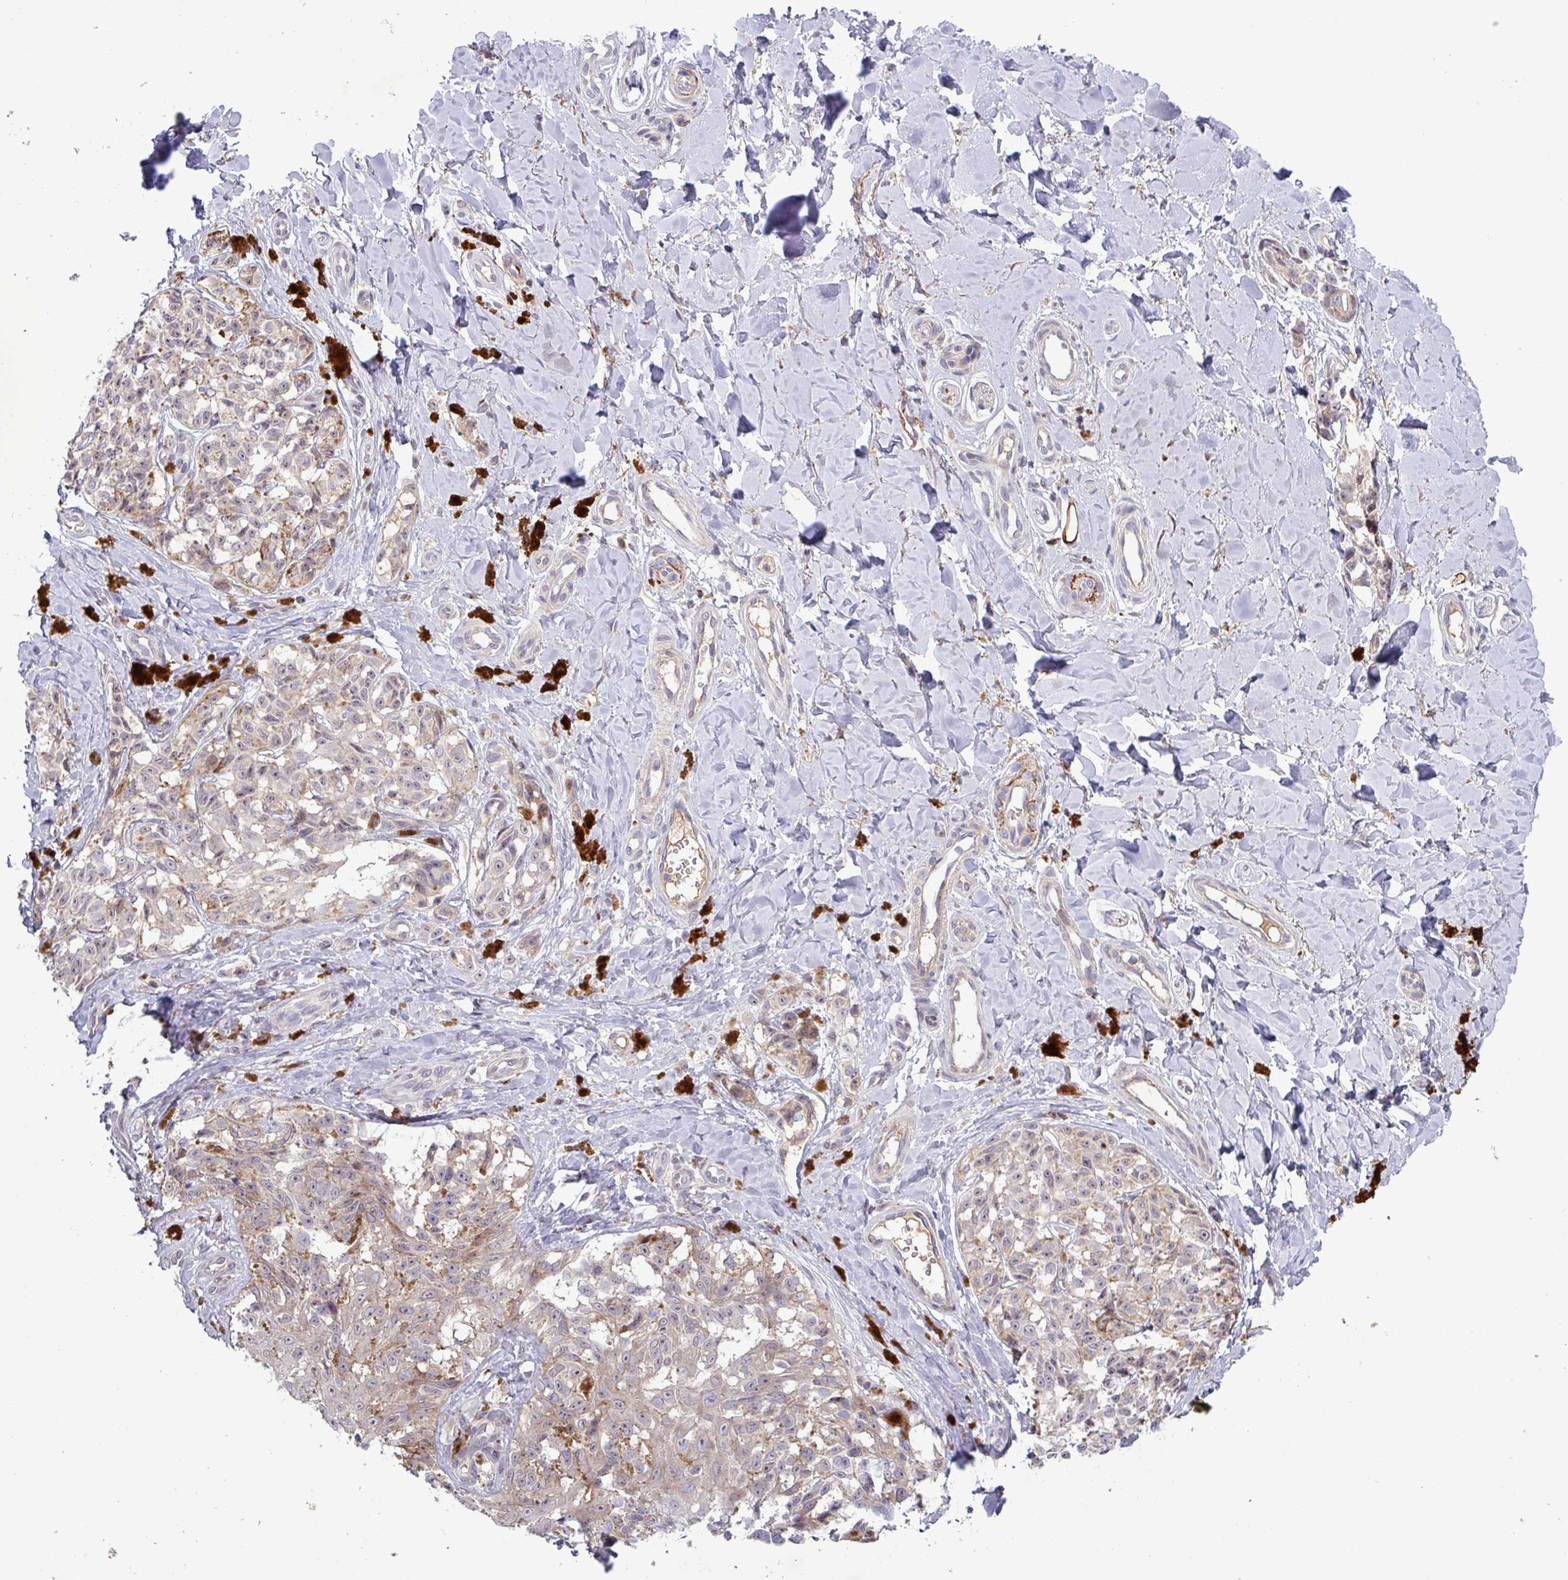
{"staining": {"intensity": "moderate", "quantity": "25%-75%", "location": "cytoplasmic/membranous"}, "tissue": "melanoma", "cell_type": "Tumor cells", "image_type": "cancer", "snomed": [{"axis": "morphology", "description": "Malignant melanoma, NOS"}, {"axis": "topography", "description": "Skin"}], "caption": "An immunohistochemistry (IHC) histopathology image of neoplastic tissue is shown. Protein staining in brown labels moderate cytoplasmic/membranous positivity in malignant melanoma within tumor cells. The protein of interest is shown in brown color, while the nuclei are stained blue.", "gene": "TNFSF12", "patient": {"sex": "female", "age": 65}}